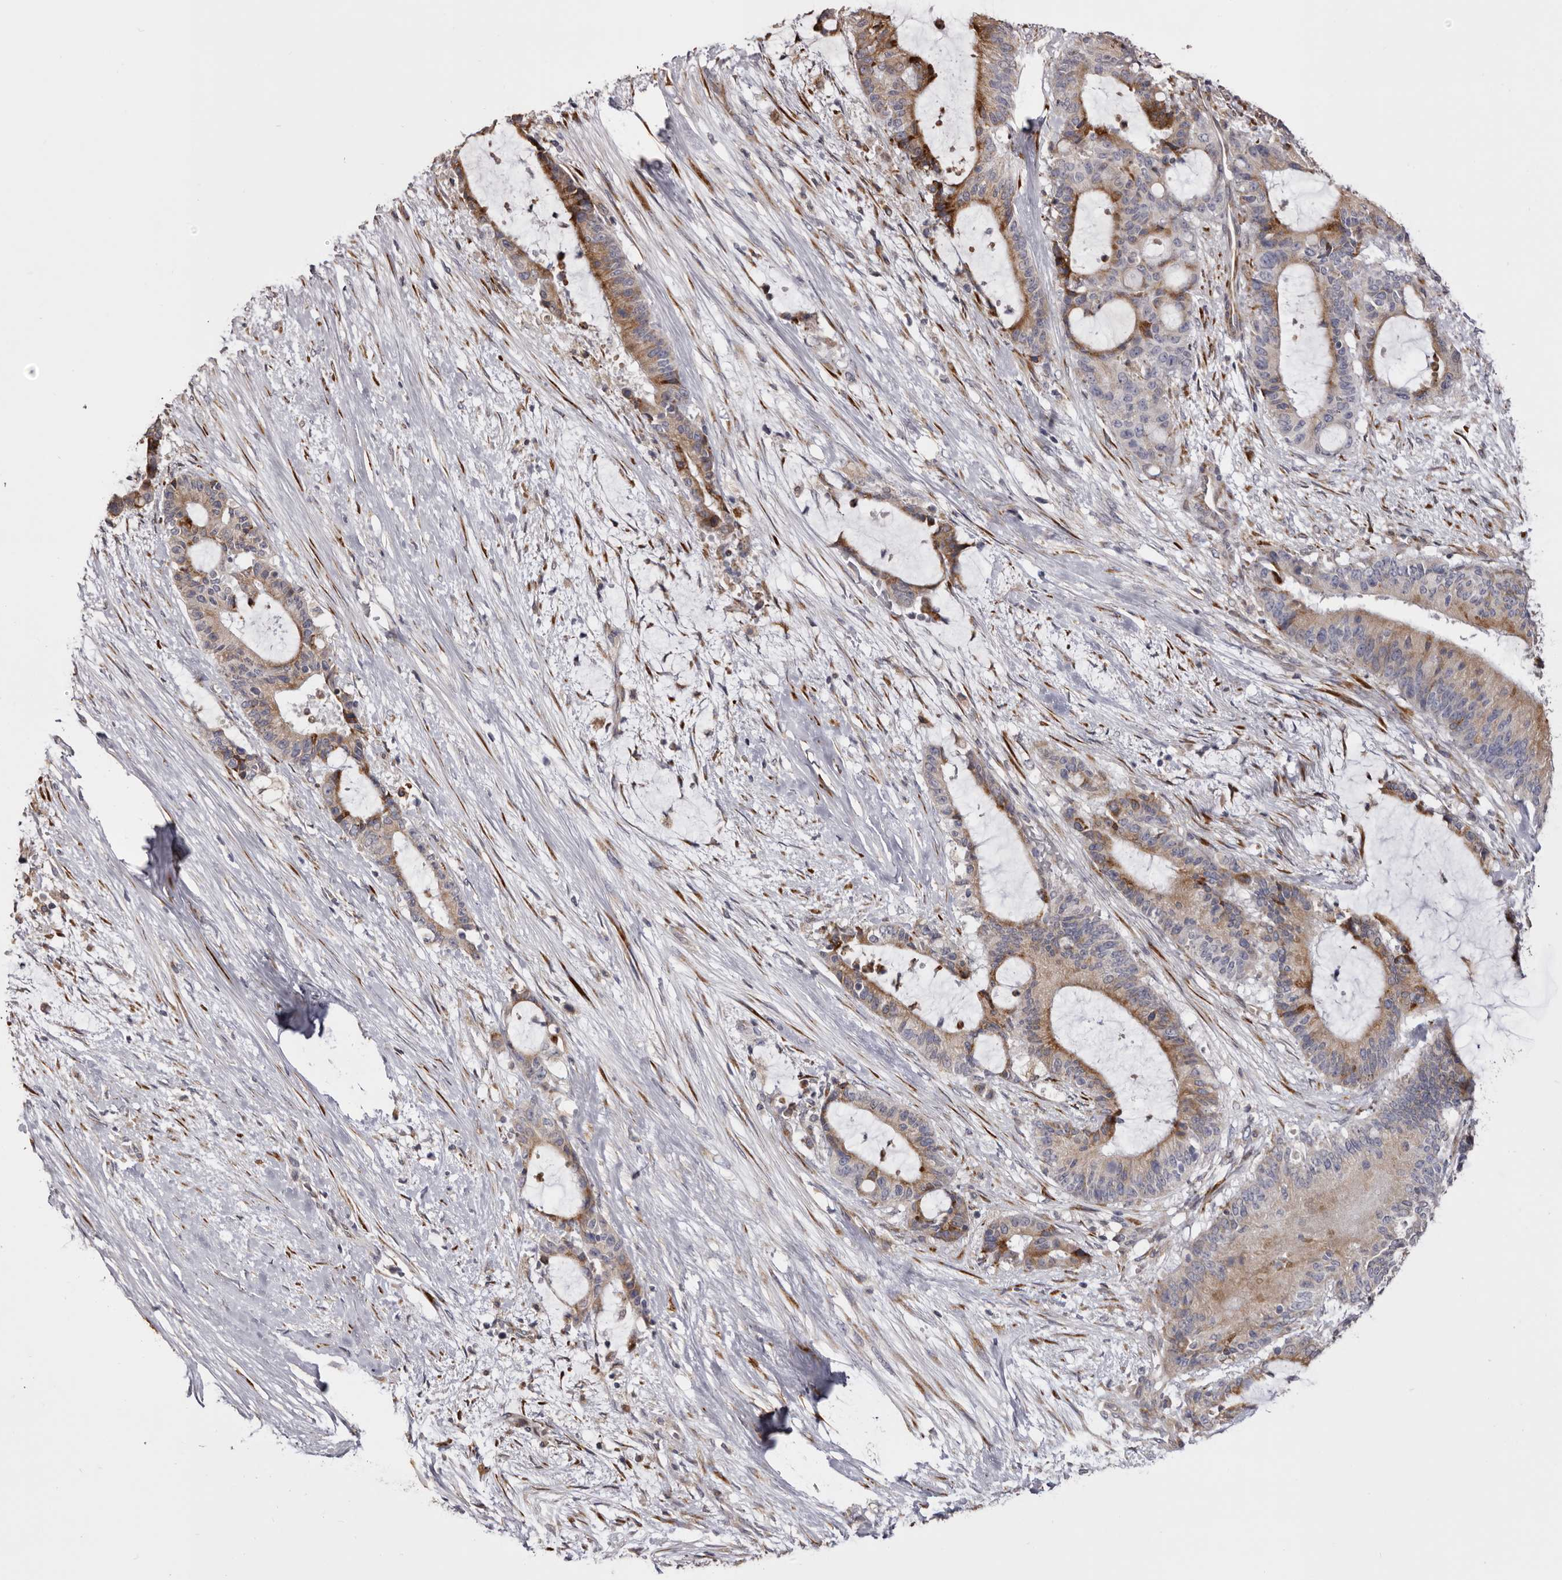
{"staining": {"intensity": "moderate", "quantity": ">75%", "location": "cytoplasmic/membranous"}, "tissue": "liver cancer", "cell_type": "Tumor cells", "image_type": "cancer", "snomed": [{"axis": "morphology", "description": "Normal tissue, NOS"}, {"axis": "morphology", "description": "Cholangiocarcinoma"}, {"axis": "topography", "description": "Liver"}, {"axis": "topography", "description": "Peripheral nerve tissue"}], "caption": "Liver cholangiocarcinoma stained for a protein reveals moderate cytoplasmic/membranous positivity in tumor cells.", "gene": "PIGX", "patient": {"sex": "female", "age": 73}}